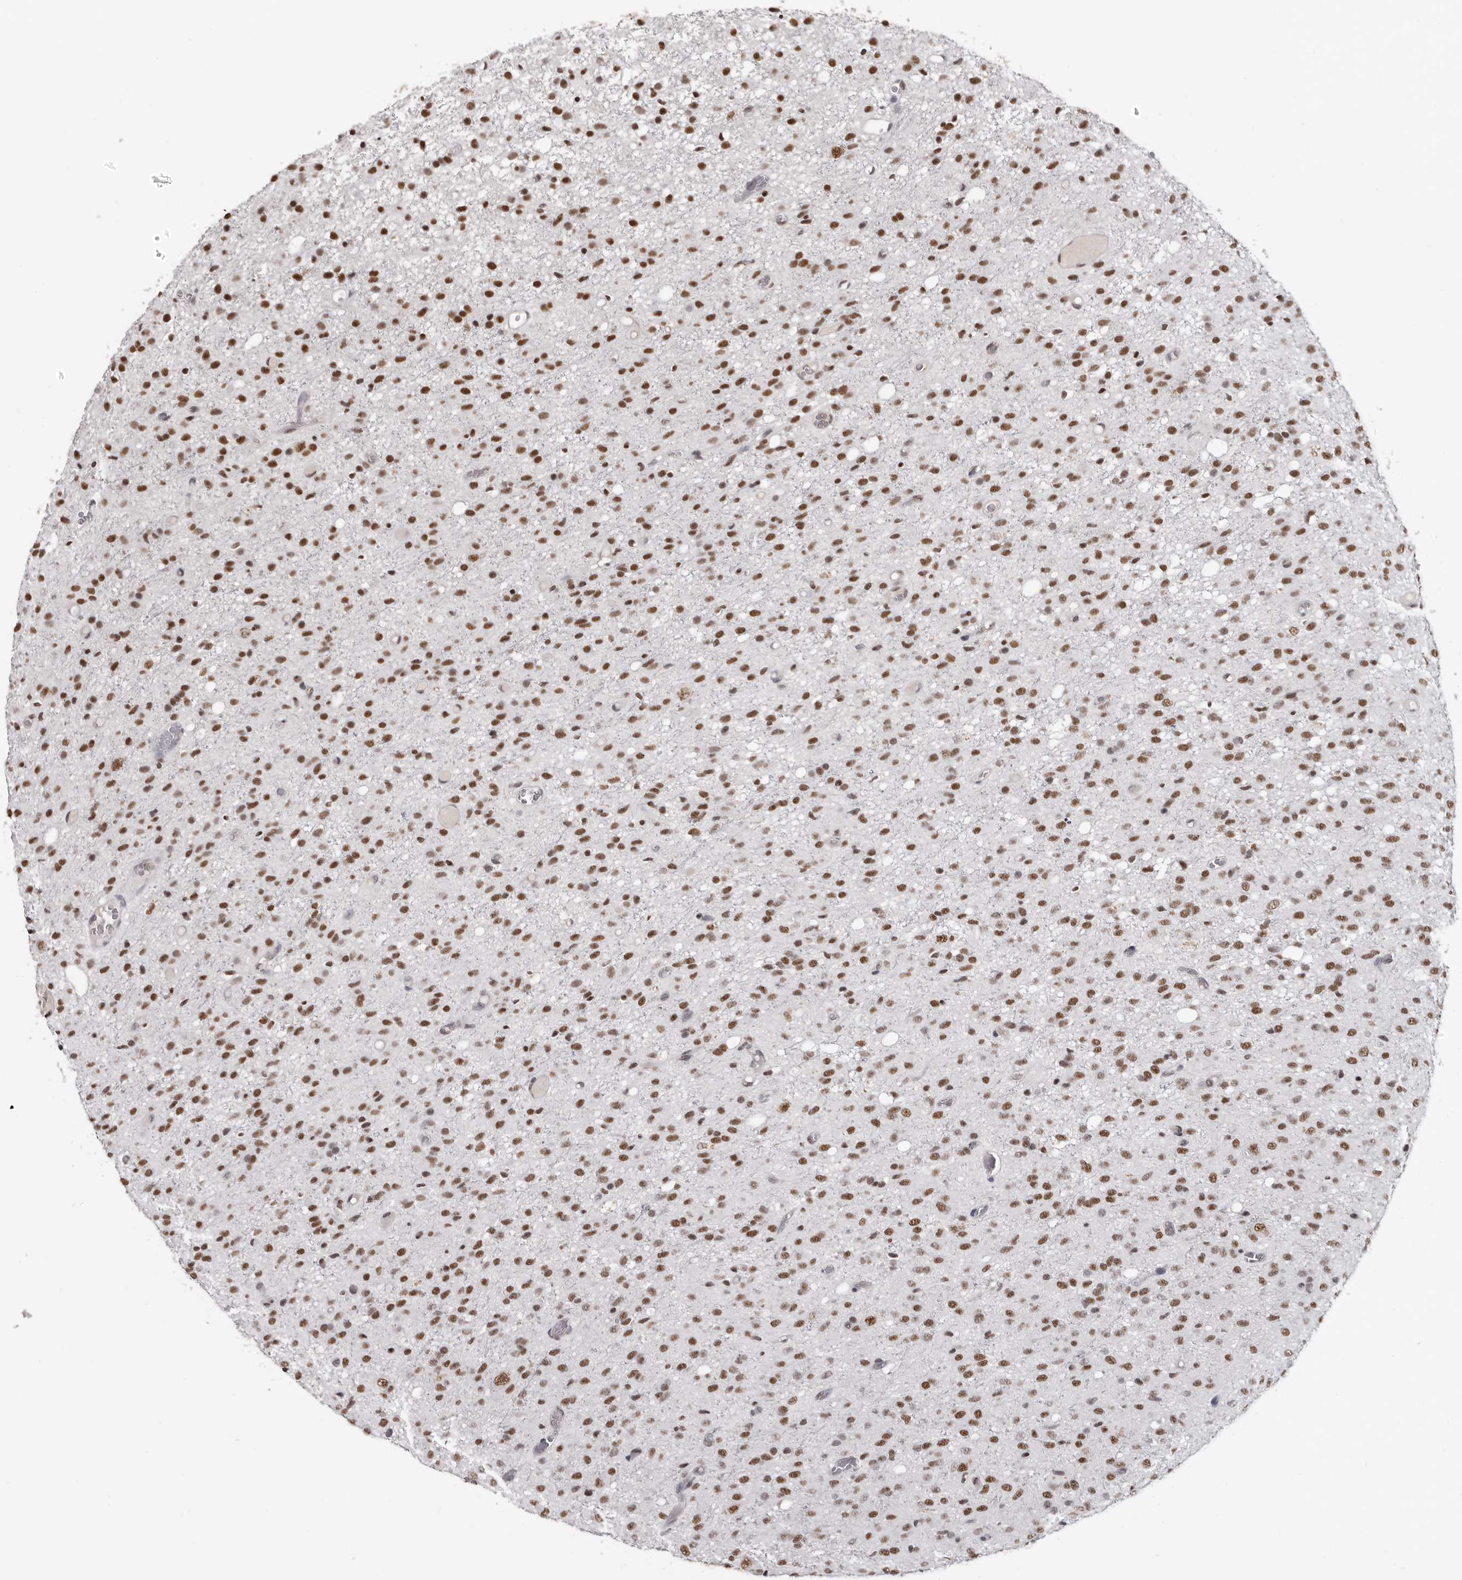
{"staining": {"intensity": "moderate", "quantity": ">75%", "location": "nuclear"}, "tissue": "glioma", "cell_type": "Tumor cells", "image_type": "cancer", "snomed": [{"axis": "morphology", "description": "Glioma, malignant, High grade"}, {"axis": "topography", "description": "Brain"}], "caption": "Immunohistochemical staining of human malignant glioma (high-grade) demonstrates medium levels of moderate nuclear protein staining in about >75% of tumor cells.", "gene": "SCAF4", "patient": {"sex": "female", "age": 59}}